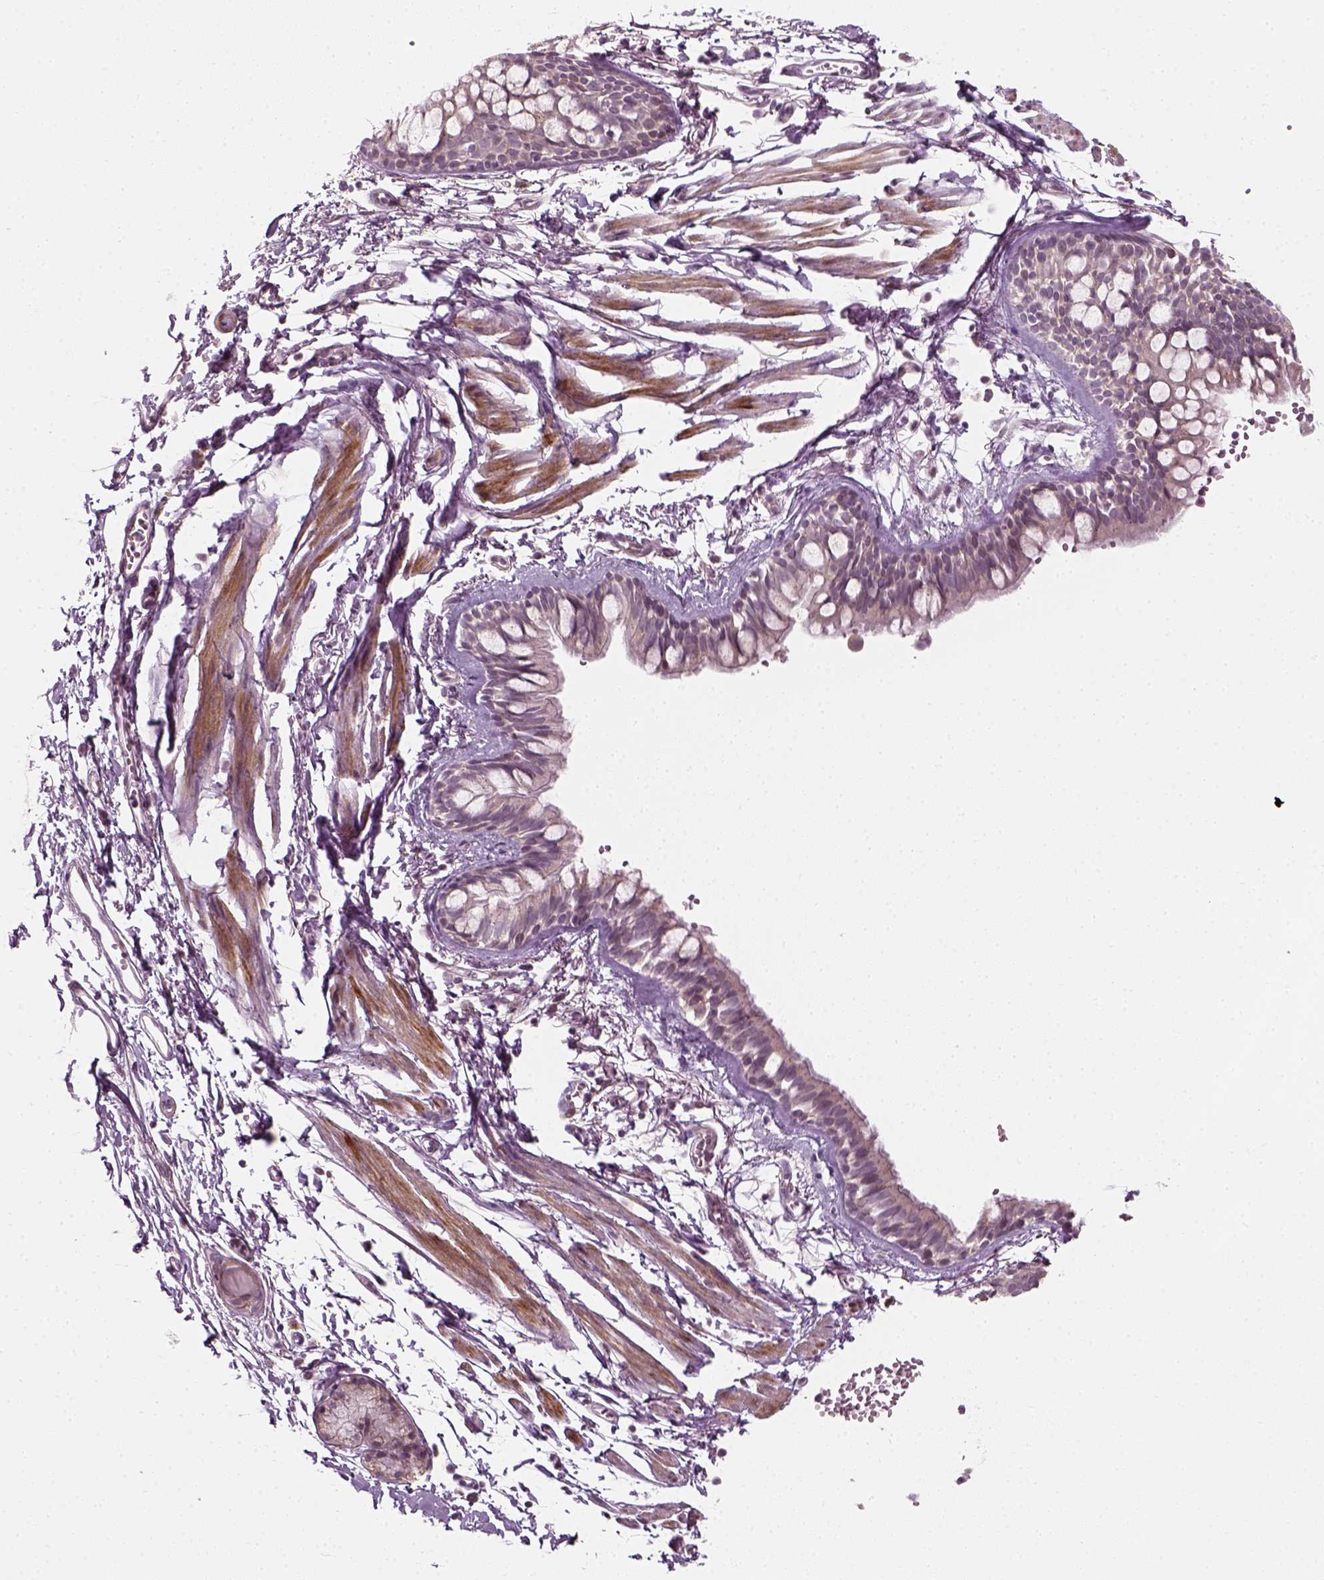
{"staining": {"intensity": "weak", "quantity": "25%-75%", "location": "cytoplasmic/membranous"}, "tissue": "bronchus", "cell_type": "Respiratory epithelial cells", "image_type": "normal", "snomed": [{"axis": "morphology", "description": "Normal tissue, NOS"}, {"axis": "topography", "description": "Cartilage tissue"}, {"axis": "topography", "description": "Bronchus"}], "caption": "Weak cytoplasmic/membranous protein expression is identified in approximately 25%-75% of respiratory epithelial cells in bronchus.", "gene": "MLIP", "patient": {"sex": "female", "age": 59}}